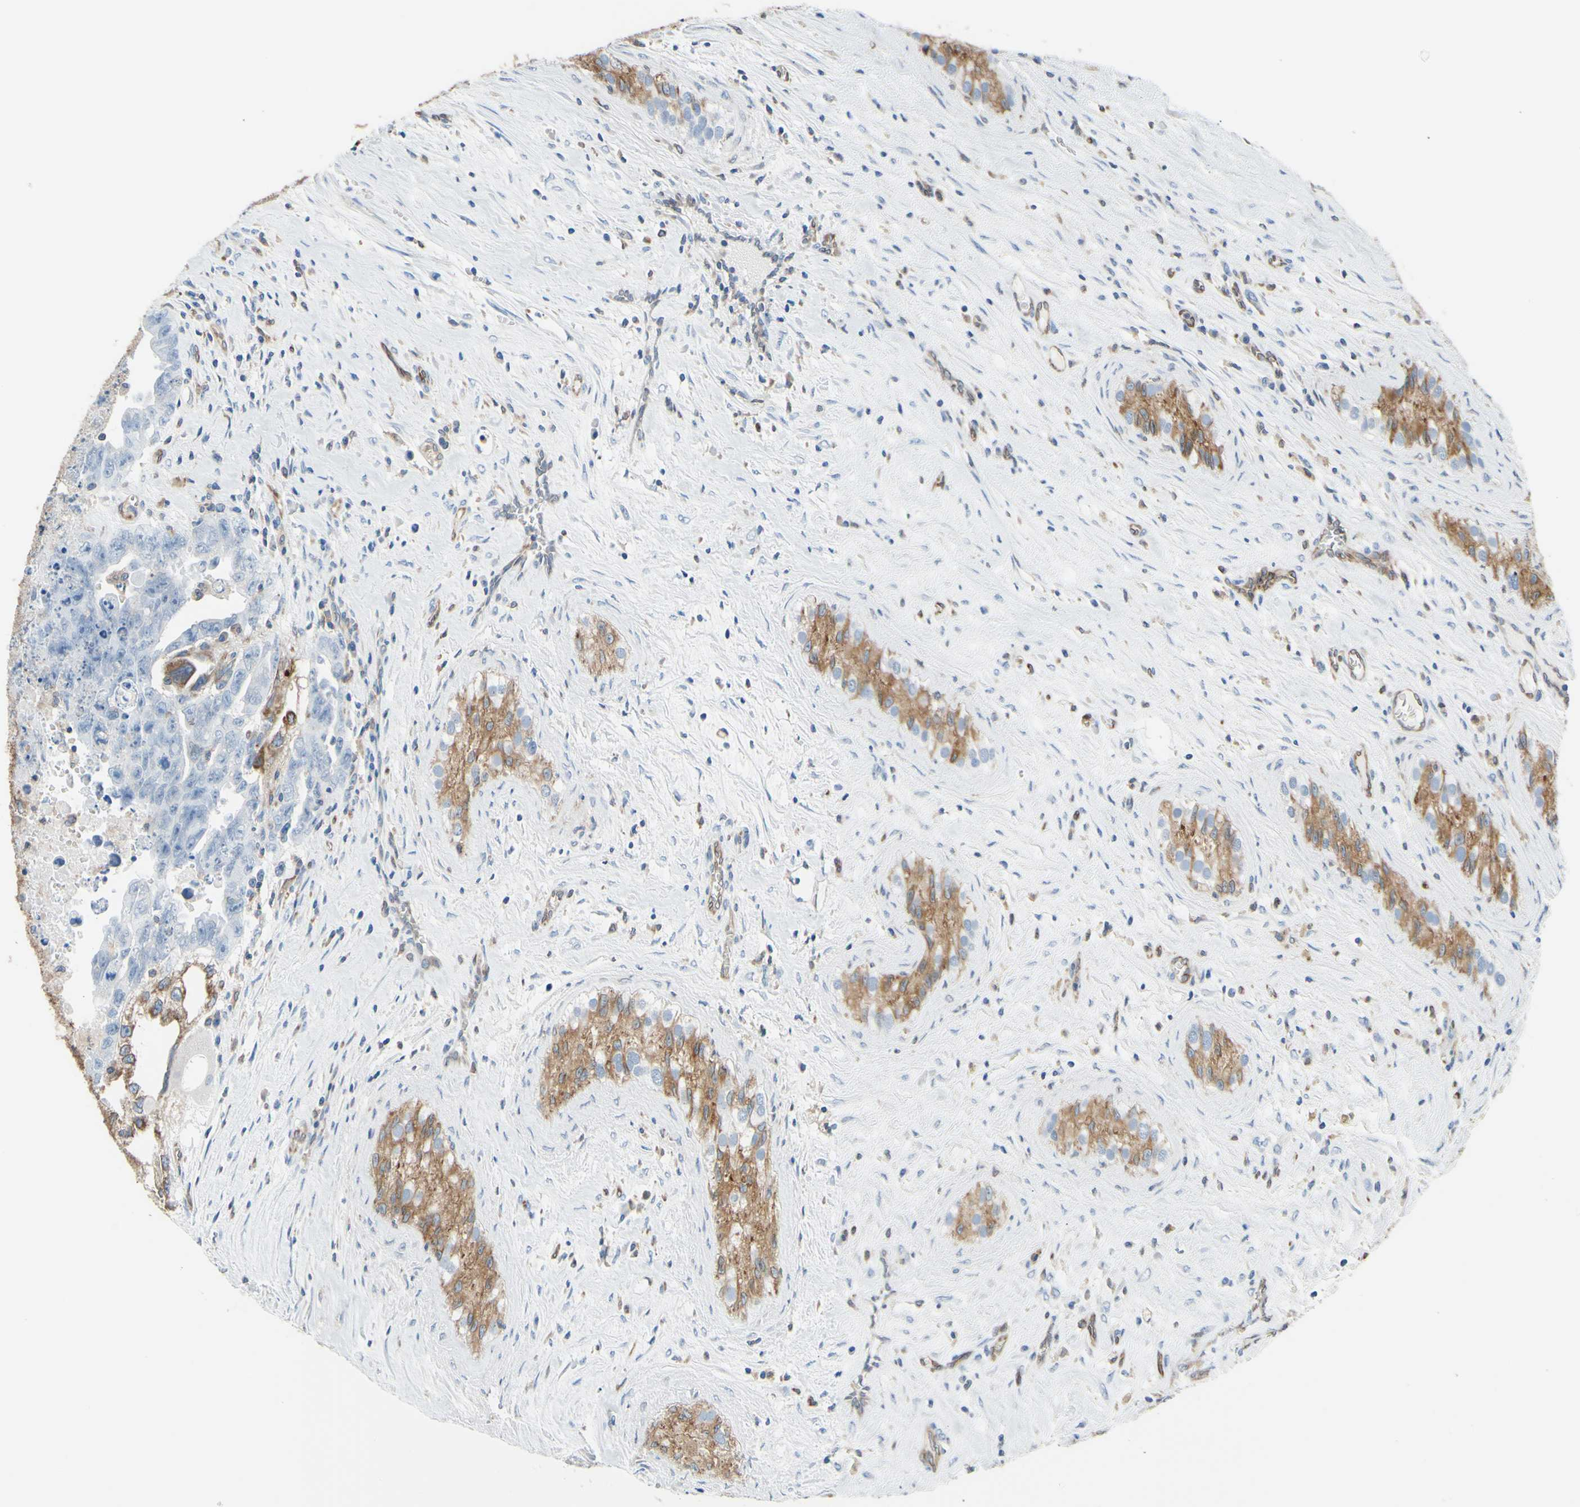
{"staining": {"intensity": "negative", "quantity": "none", "location": "none"}, "tissue": "testis cancer", "cell_type": "Tumor cells", "image_type": "cancer", "snomed": [{"axis": "morphology", "description": "Carcinoma, Embryonal, NOS"}, {"axis": "topography", "description": "Testis"}], "caption": "Tumor cells are negative for protein expression in human testis cancer (embryonal carcinoma).", "gene": "MGST2", "patient": {"sex": "male", "age": 28}}